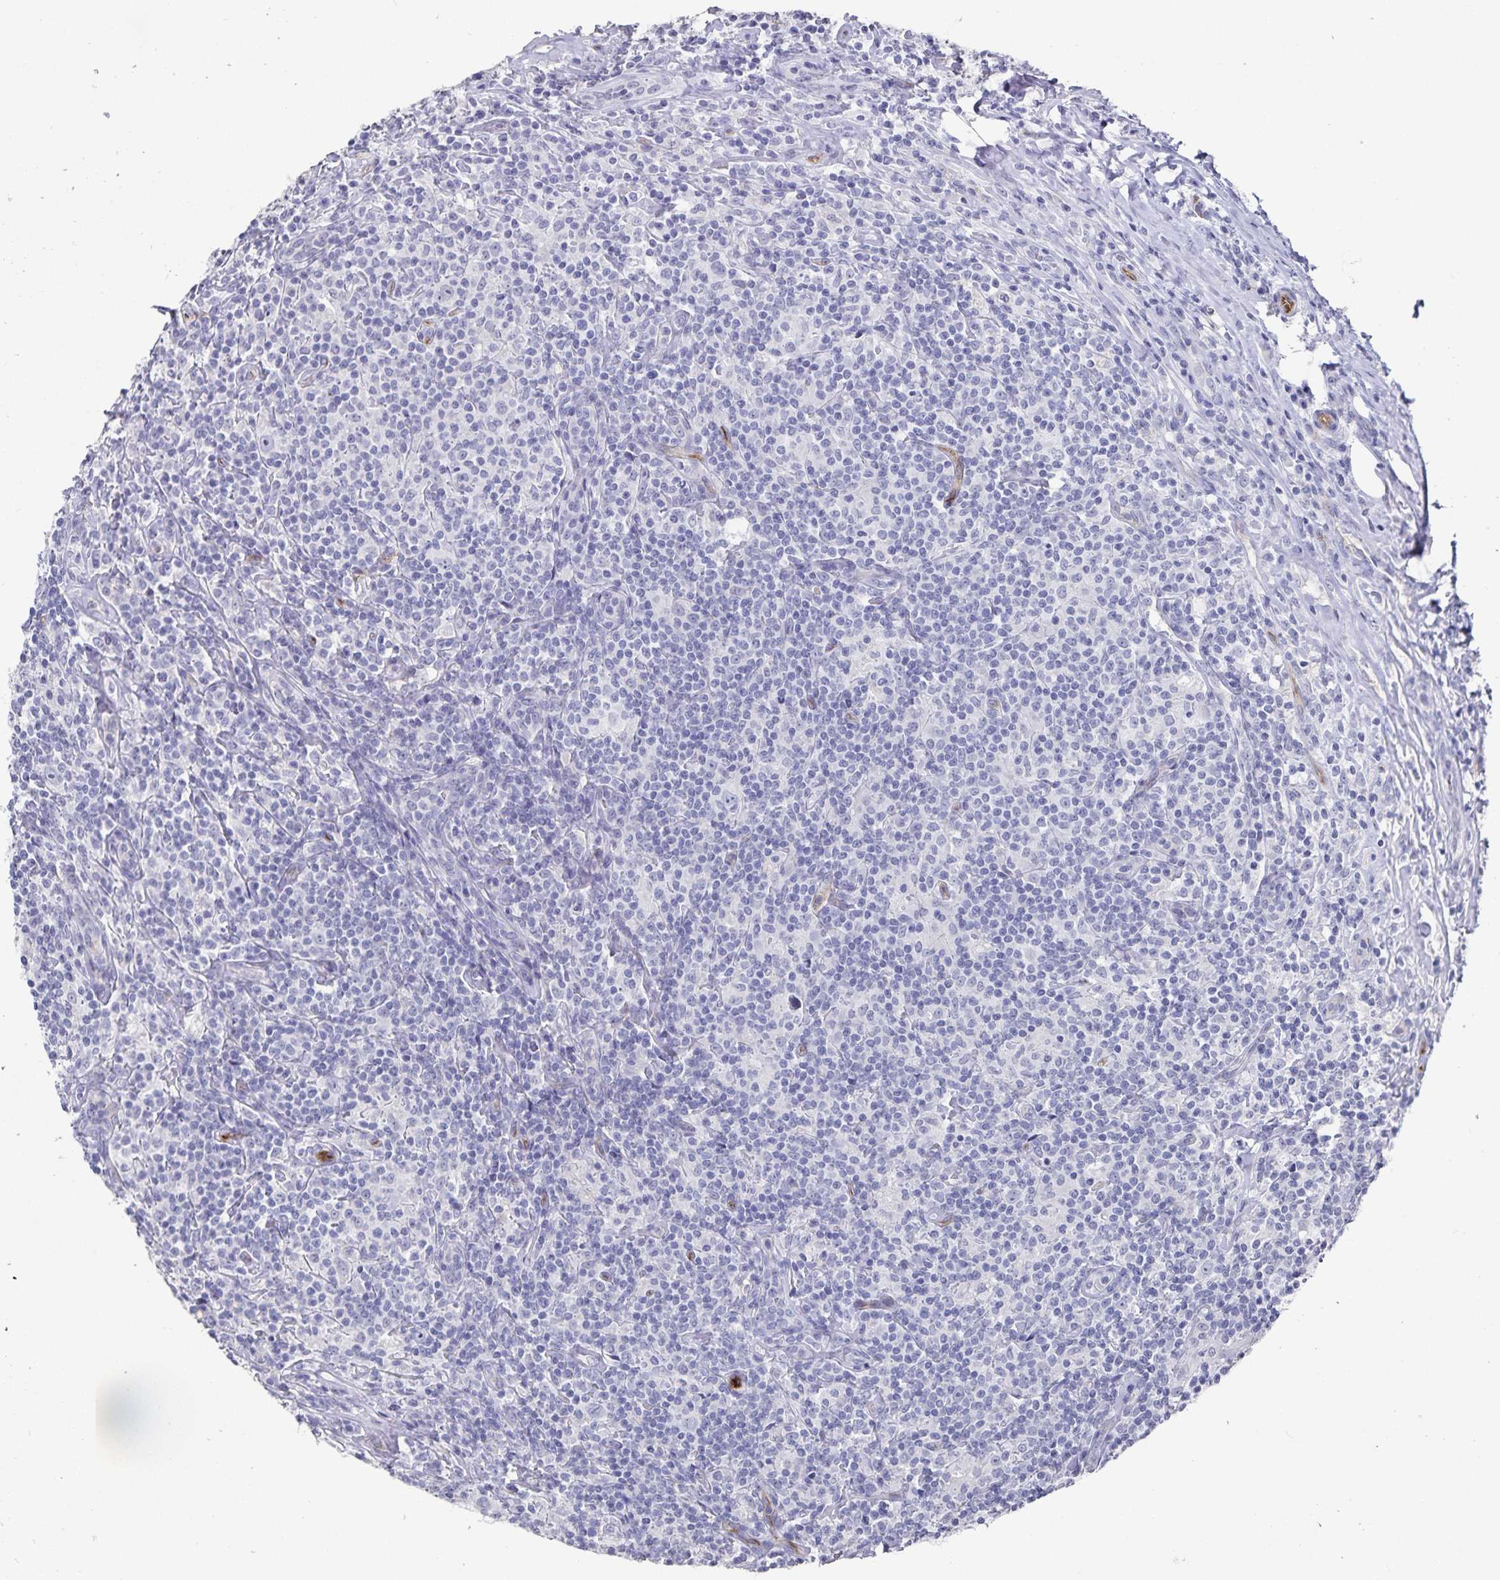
{"staining": {"intensity": "negative", "quantity": "none", "location": "none"}, "tissue": "lymphoma", "cell_type": "Tumor cells", "image_type": "cancer", "snomed": [{"axis": "morphology", "description": "Hodgkin's disease, NOS"}, {"axis": "morphology", "description": "Hodgkin's lymphoma, nodular sclerosis"}, {"axis": "topography", "description": "Lymph node"}], "caption": "An IHC image of Hodgkin's lymphoma, nodular sclerosis is shown. There is no staining in tumor cells of Hodgkin's lymphoma, nodular sclerosis. (DAB immunohistochemistry, high magnification).", "gene": "PODXL", "patient": {"sex": "female", "age": 10}}